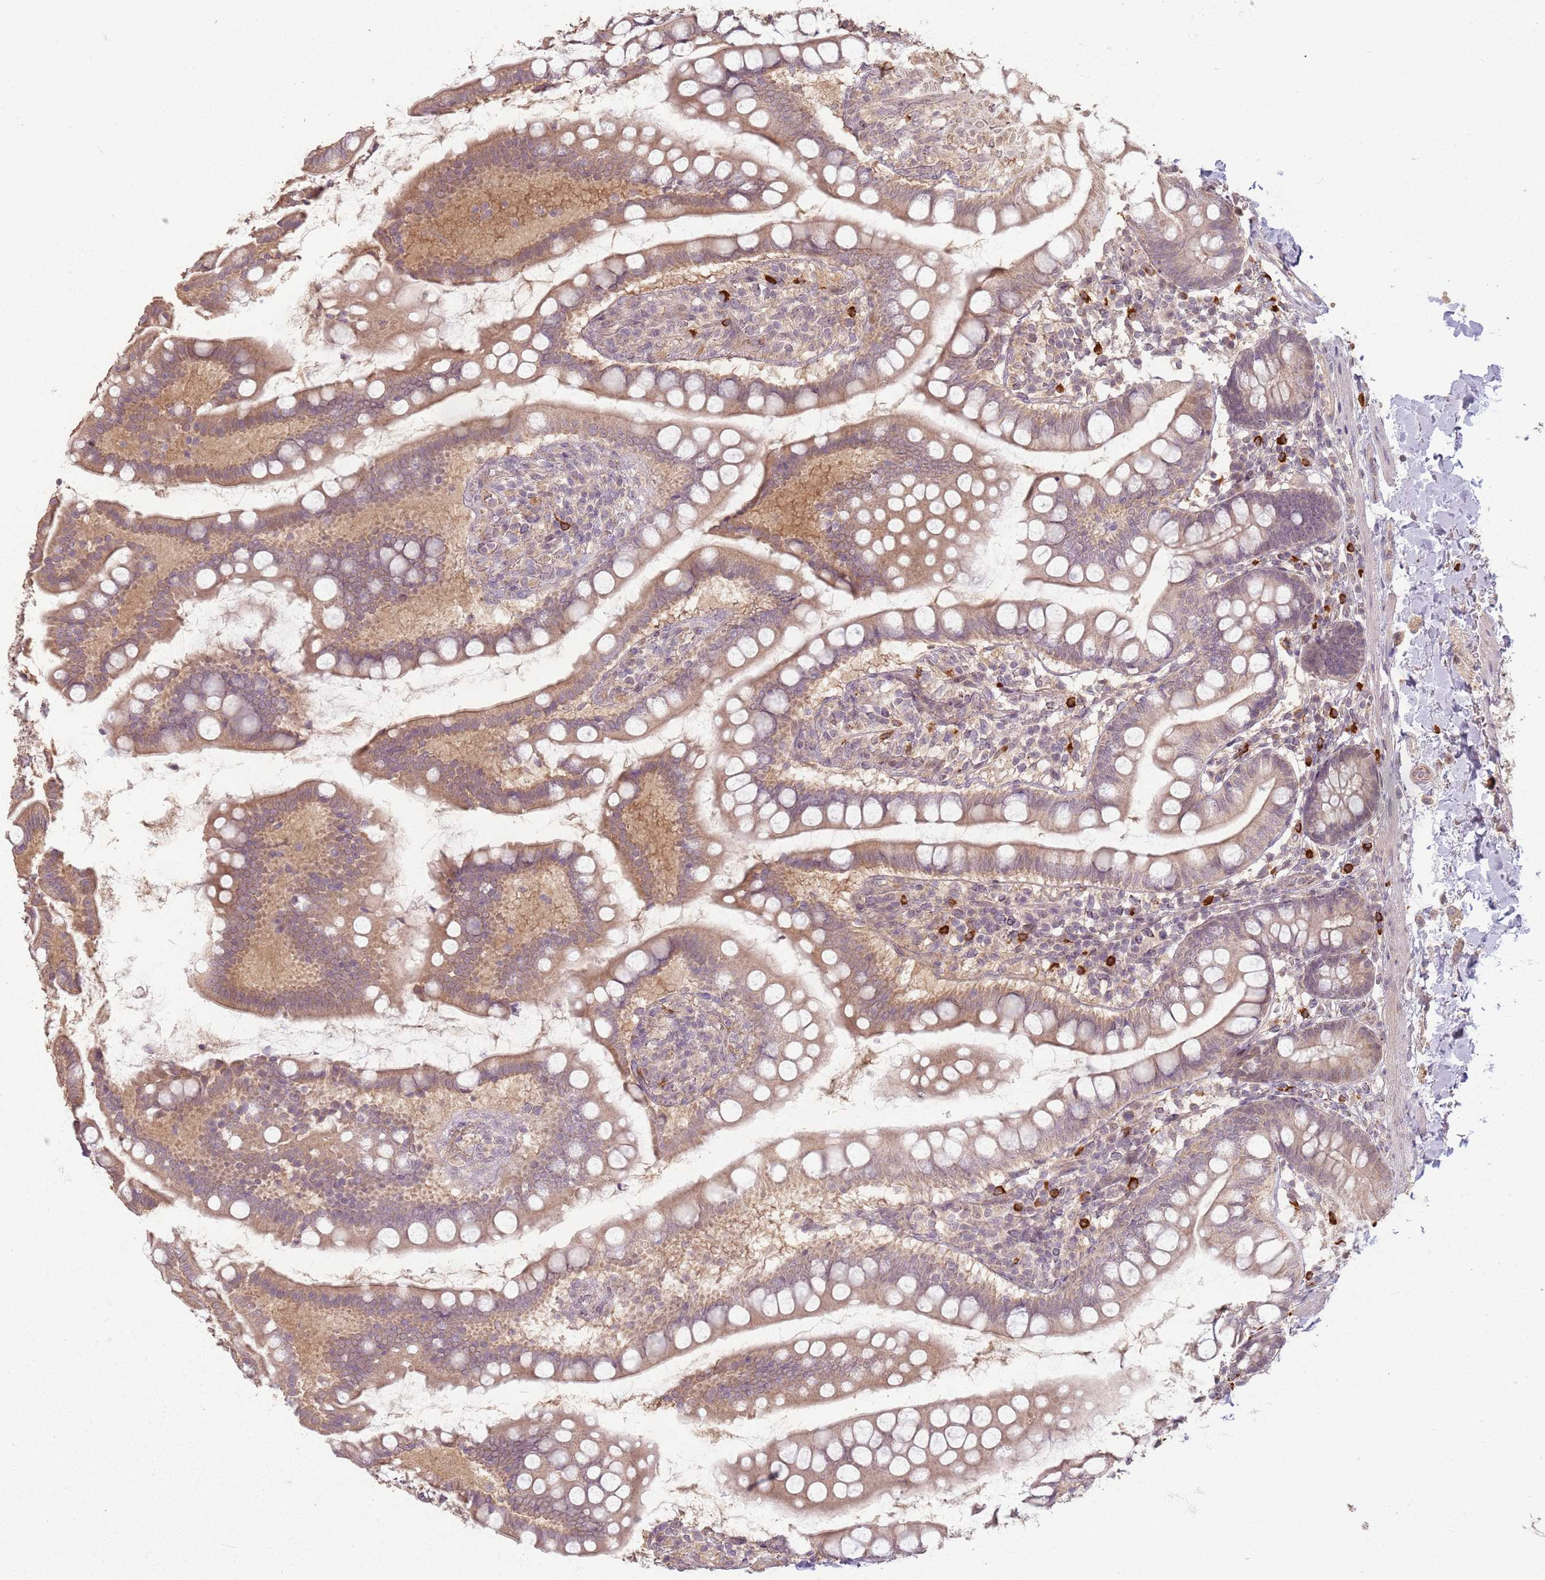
{"staining": {"intensity": "weak", "quantity": ">75%", "location": "cytoplasmic/membranous"}, "tissue": "small intestine", "cell_type": "Glandular cells", "image_type": "normal", "snomed": [{"axis": "morphology", "description": "Normal tissue, NOS"}, {"axis": "topography", "description": "Small intestine"}], "caption": "The photomicrograph reveals immunohistochemical staining of unremarkable small intestine. There is weak cytoplasmic/membranous staining is present in approximately >75% of glandular cells.", "gene": "CCDC168", "patient": {"sex": "female", "age": 84}}